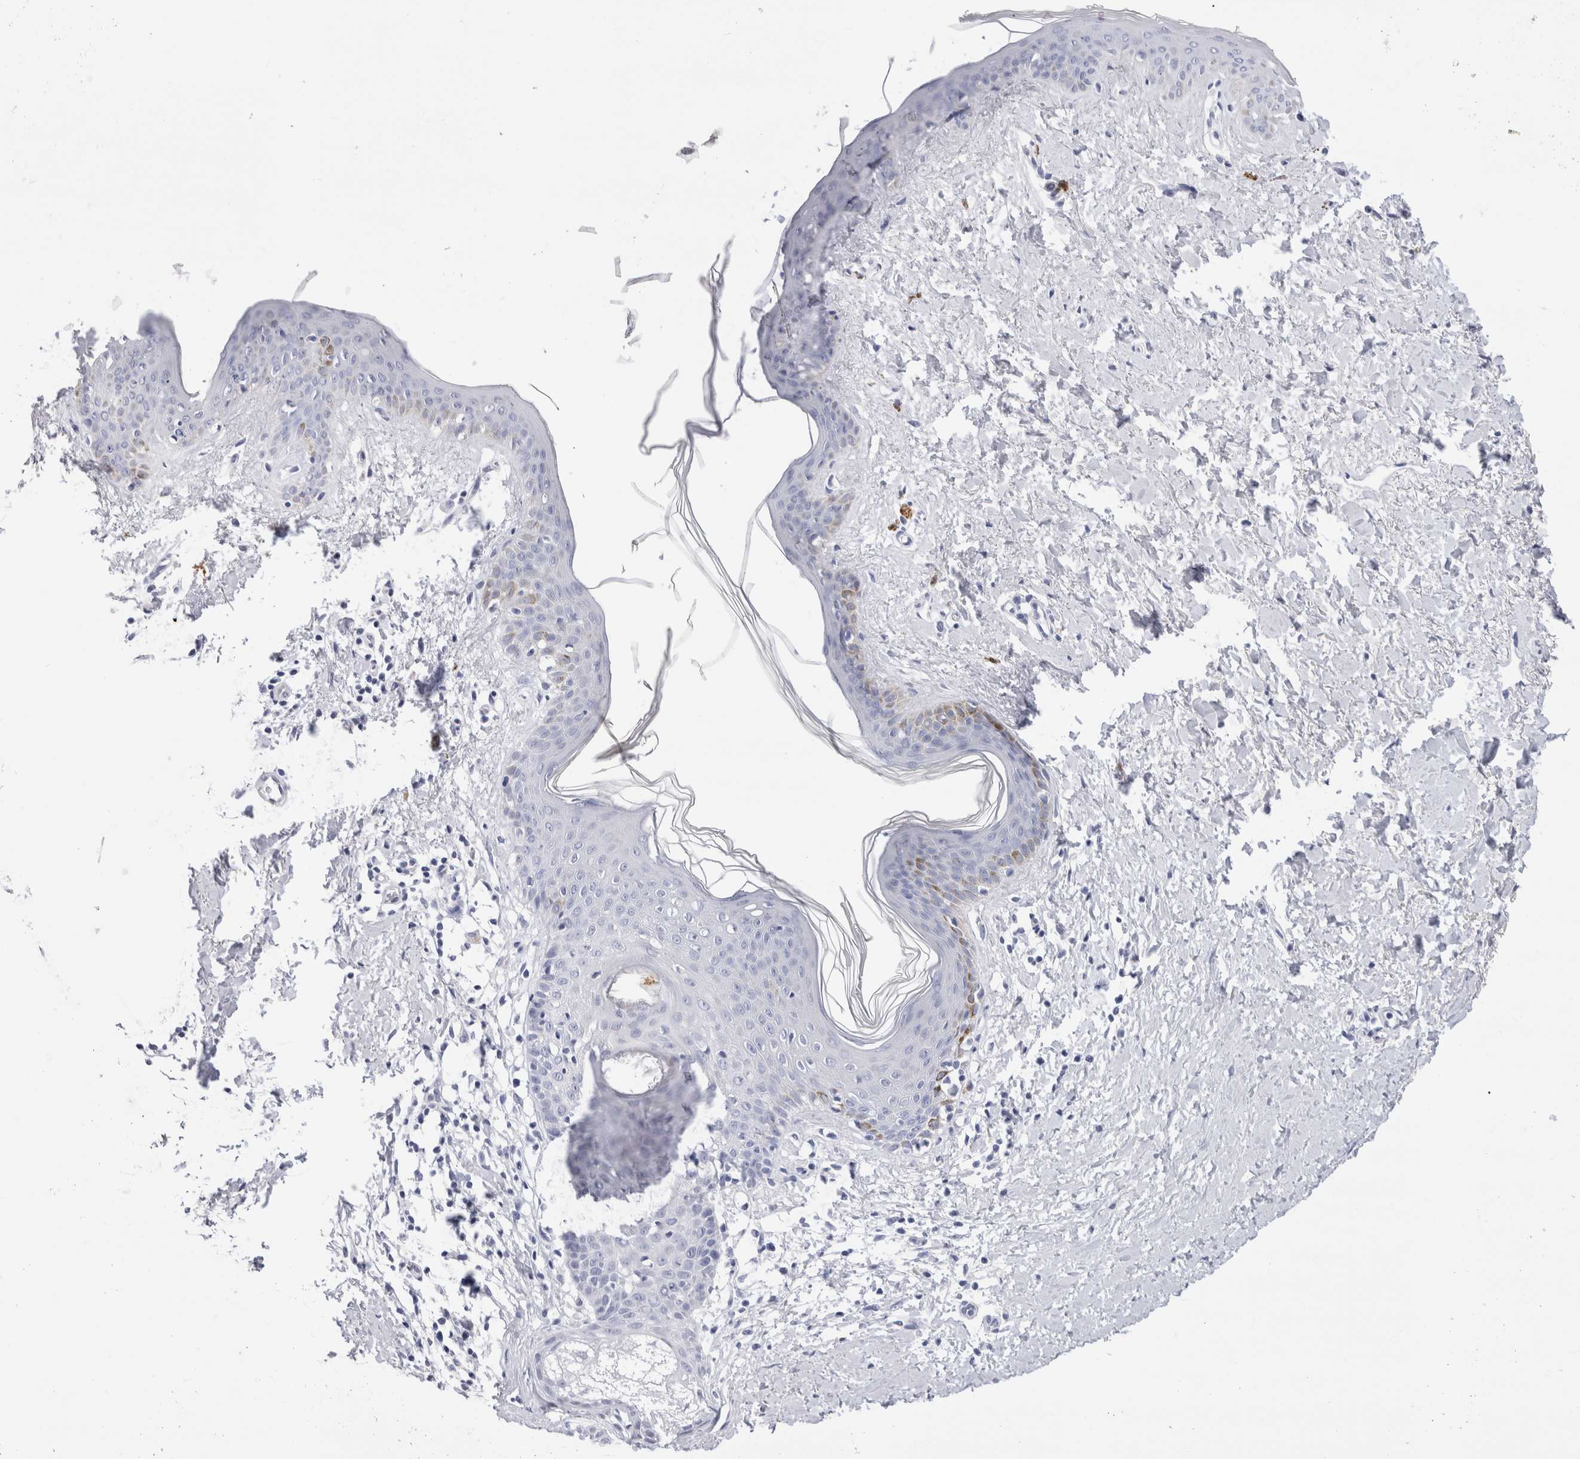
{"staining": {"intensity": "negative", "quantity": "none", "location": "none"}, "tissue": "skin", "cell_type": "Fibroblasts", "image_type": "normal", "snomed": [{"axis": "morphology", "description": "Normal tissue, NOS"}, {"axis": "topography", "description": "Skin"}], "caption": "Immunohistochemical staining of unremarkable human skin displays no significant expression in fibroblasts. (DAB immunohistochemistry (IHC), high magnification).", "gene": "SLC10A5", "patient": {"sex": "female", "age": 46}}